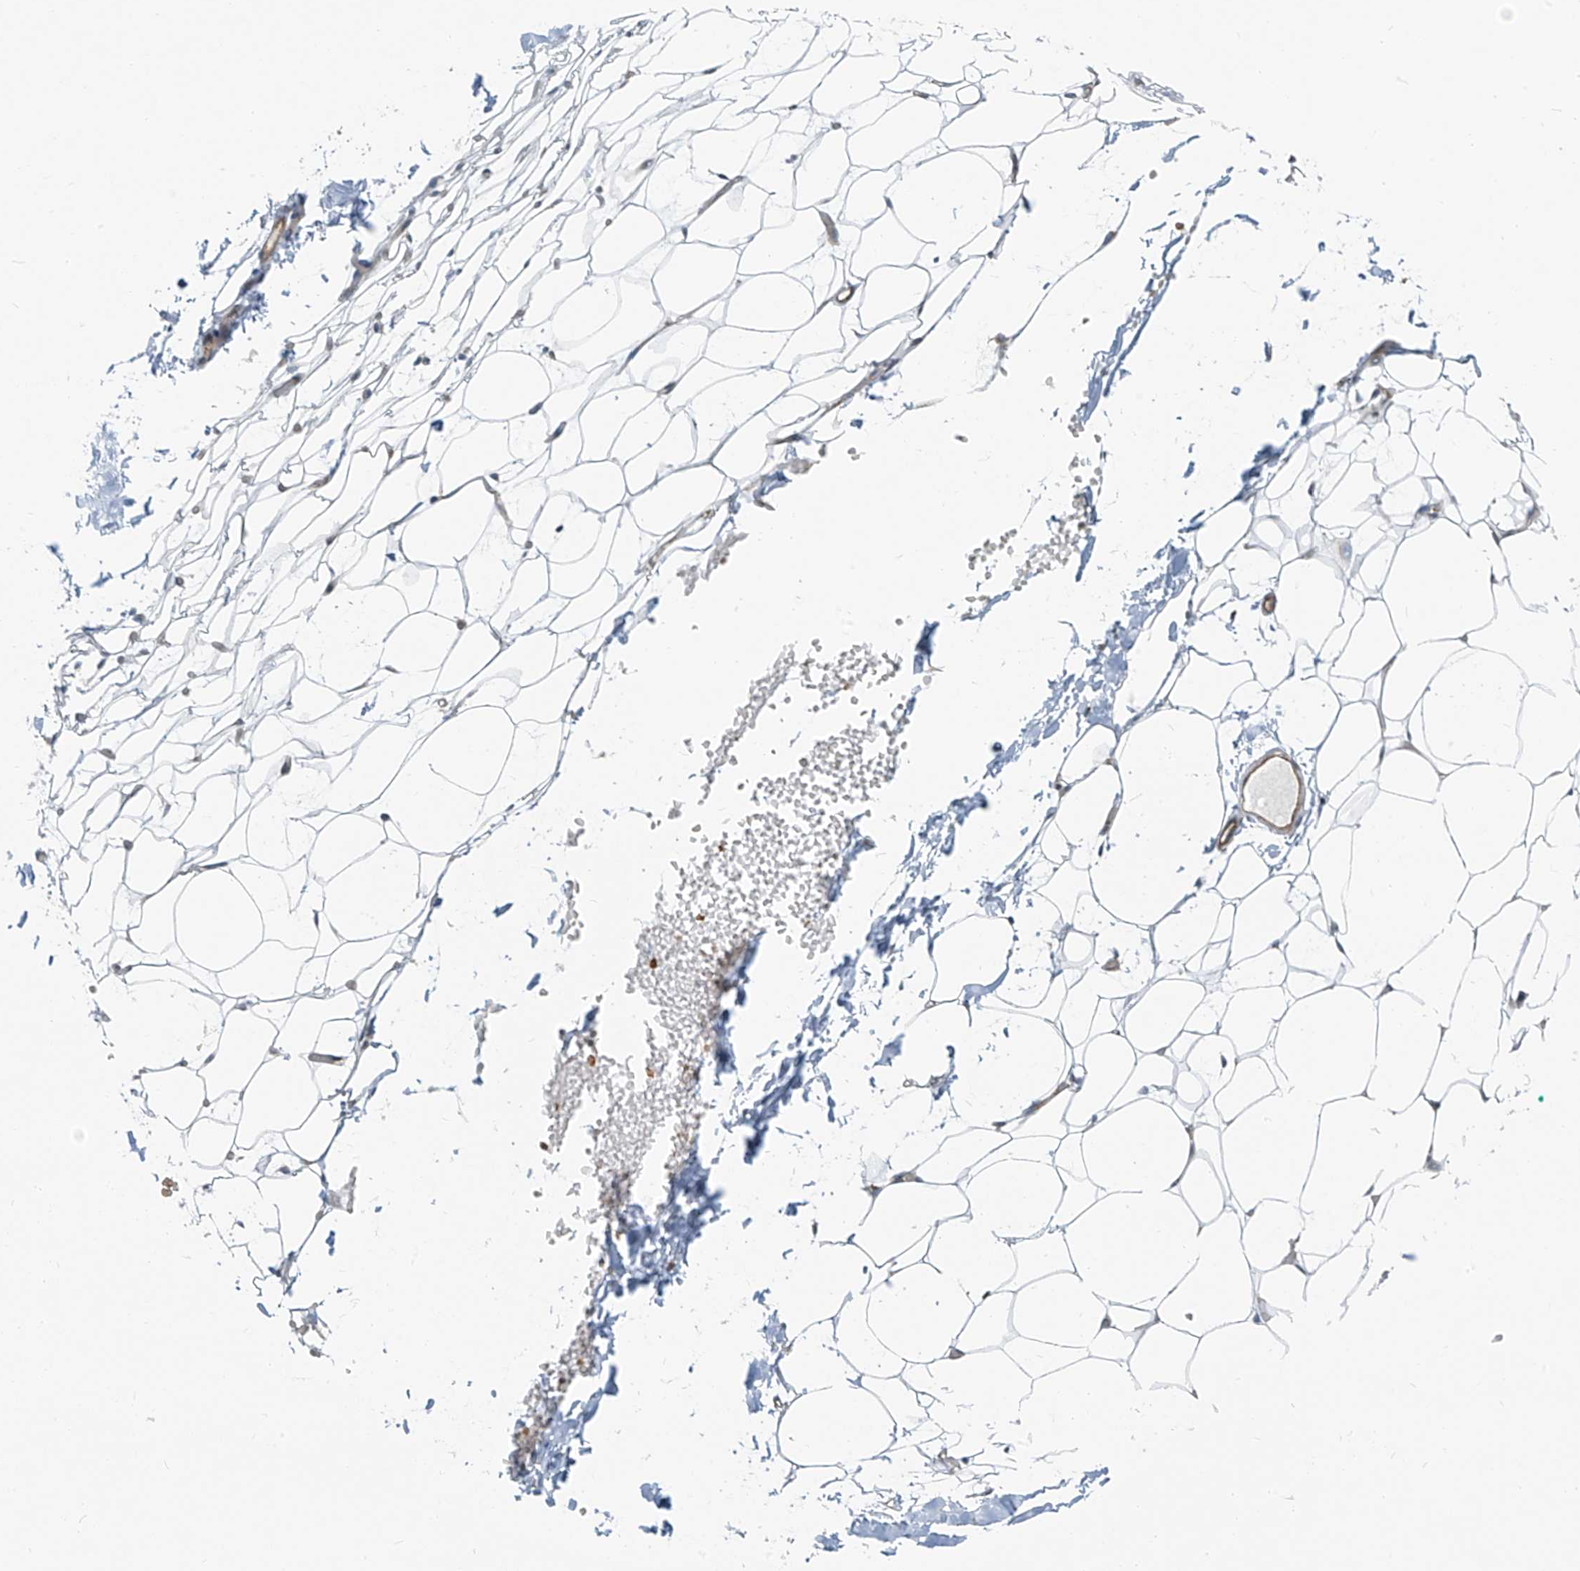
{"staining": {"intensity": "negative", "quantity": "none", "location": "none"}, "tissue": "adipose tissue", "cell_type": "Adipocytes", "image_type": "normal", "snomed": [{"axis": "morphology", "description": "Normal tissue, NOS"}, {"axis": "topography", "description": "Breast"}], "caption": "Adipose tissue was stained to show a protein in brown. There is no significant staining in adipocytes. Nuclei are stained in blue.", "gene": "HIC2", "patient": {"sex": "female", "age": 23}}